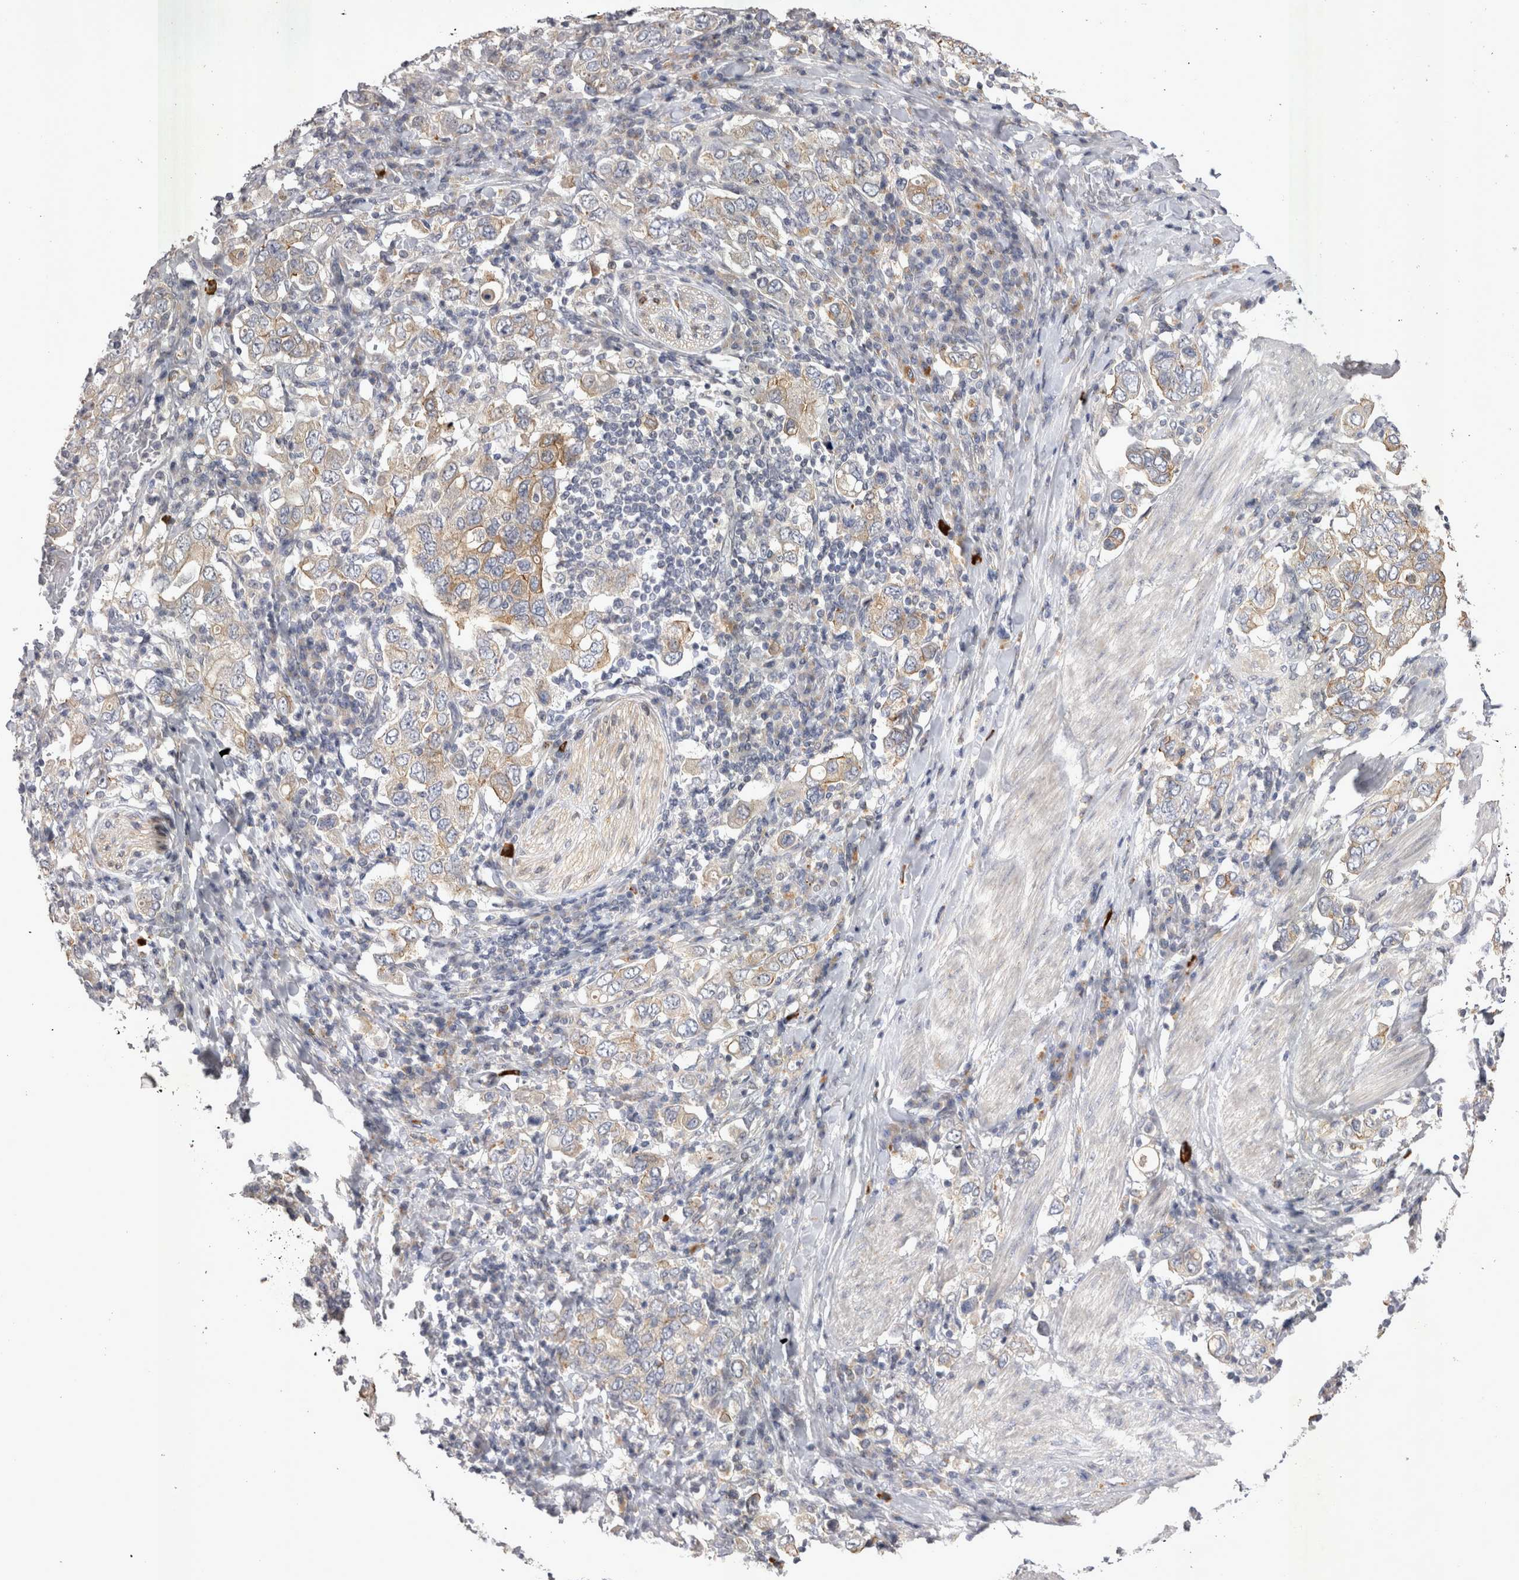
{"staining": {"intensity": "weak", "quantity": ">75%", "location": "cytoplasmic/membranous"}, "tissue": "stomach cancer", "cell_type": "Tumor cells", "image_type": "cancer", "snomed": [{"axis": "morphology", "description": "Adenocarcinoma, NOS"}, {"axis": "topography", "description": "Stomach, upper"}], "caption": "Protein staining of stomach cancer (adenocarcinoma) tissue displays weak cytoplasmic/membranous expression in about >75% of tumor cells.", "gene": "CTBS", "patient": {"sex": "male", "age": 62}}